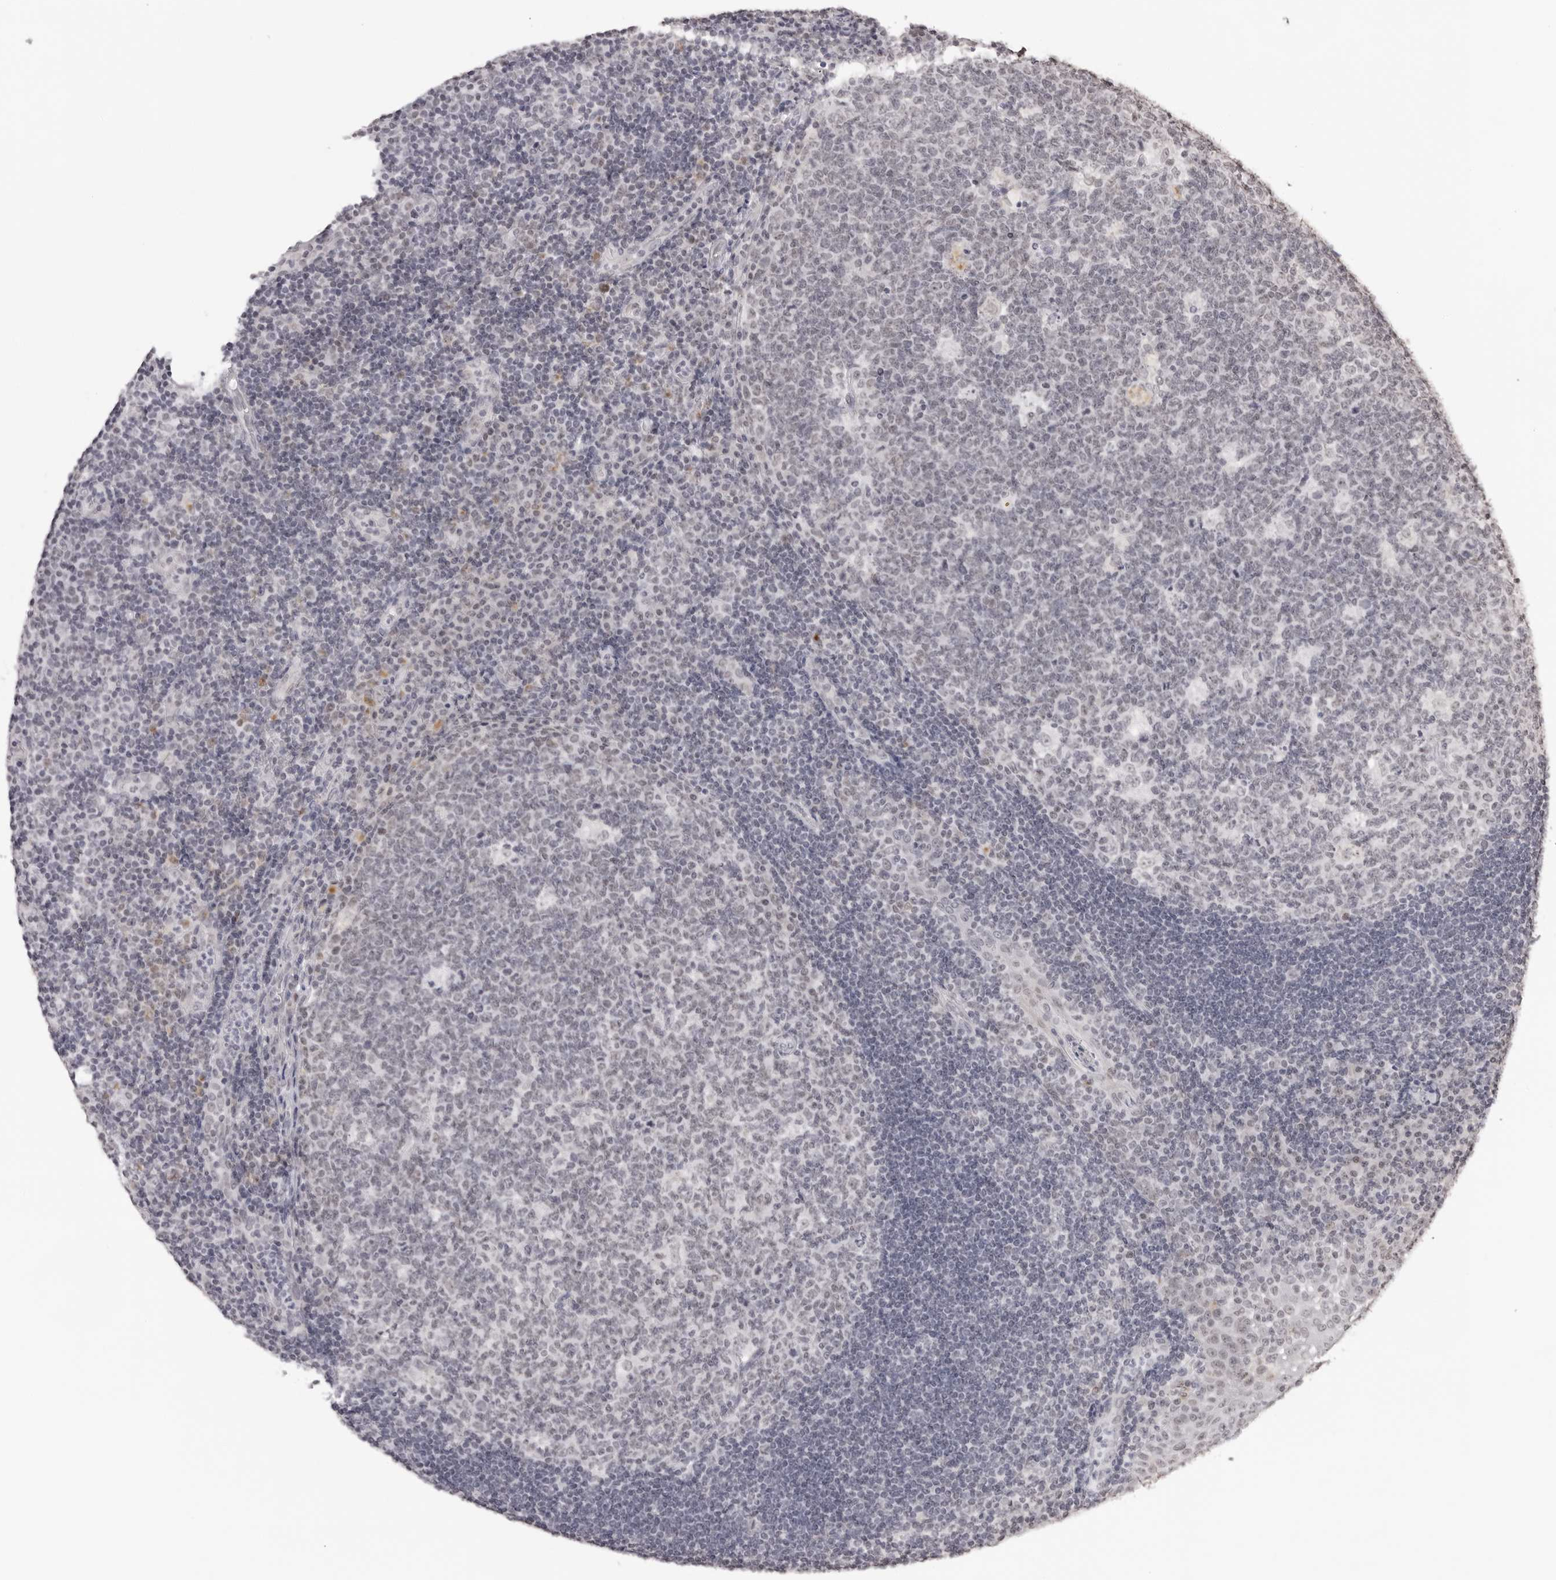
{"staining": {"intensity": "negative", "quantity": "none", "location": "none"}, "tissue": "tonsil", "cell_type": "Germinal center cells", "image_type": "normal", "snomed": [{"axis": "morphology", "description": "Normal tissue, NOS"}, {"axis": "topography", "description": "Tonsil"}], "caption": "Immunohistochemistry (IHC) micrograph of benign human tonsil stained for a protein (brown), which displays no staining in germinal center cells. The staining is performed using DAB brown chromogen with nuclei counter-stained in using hematoxylin.", "gene": "KLK12", "patient": {"sex": "female", "age": 40}}